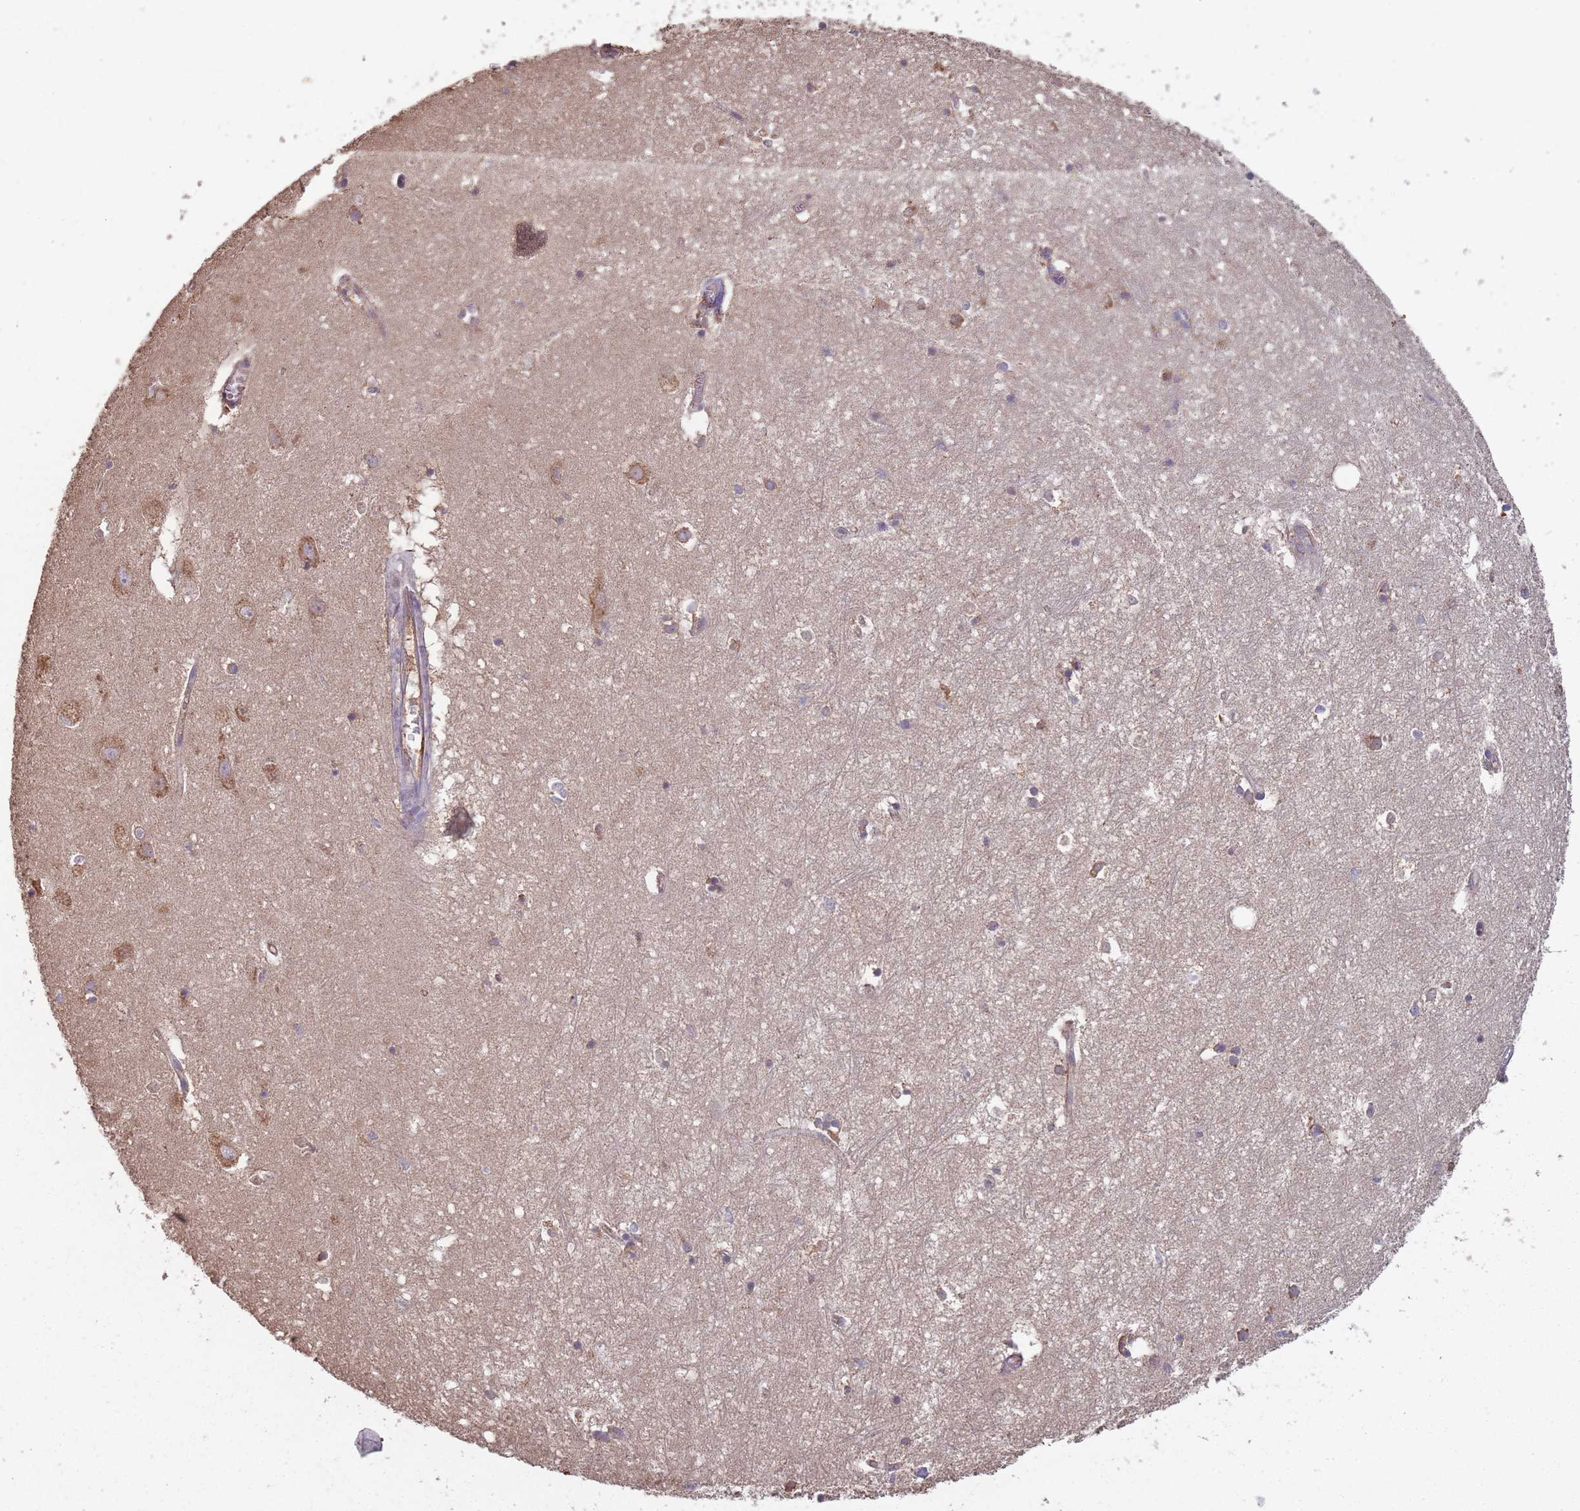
{"staining": {"intensity": "moderate", "quantity": "25%-75%", "location": "cytoplasmic/membranous"}, "tissue": "hippocampus", "cell_type": "Glial cells", "image_type": "normal", "snomed": [{"axis": "morphology", "description": "Normal tissue, NOS"}, {"axis": "topography", "description": "Hippocampus"}], "caption": "Immunohistochemistry (IHC) micrograph of benign hippocampus: human hippocampus stained using immunohistochemistry (IHC) shows medium levels of moderate protein expression localized specifically in the cytoplasmic/membranous of glial cells, appearing as a cytoplasmic/membranous brown color.", "gene": "SANBR", "patient": {"sex": "female", "age": 64}}